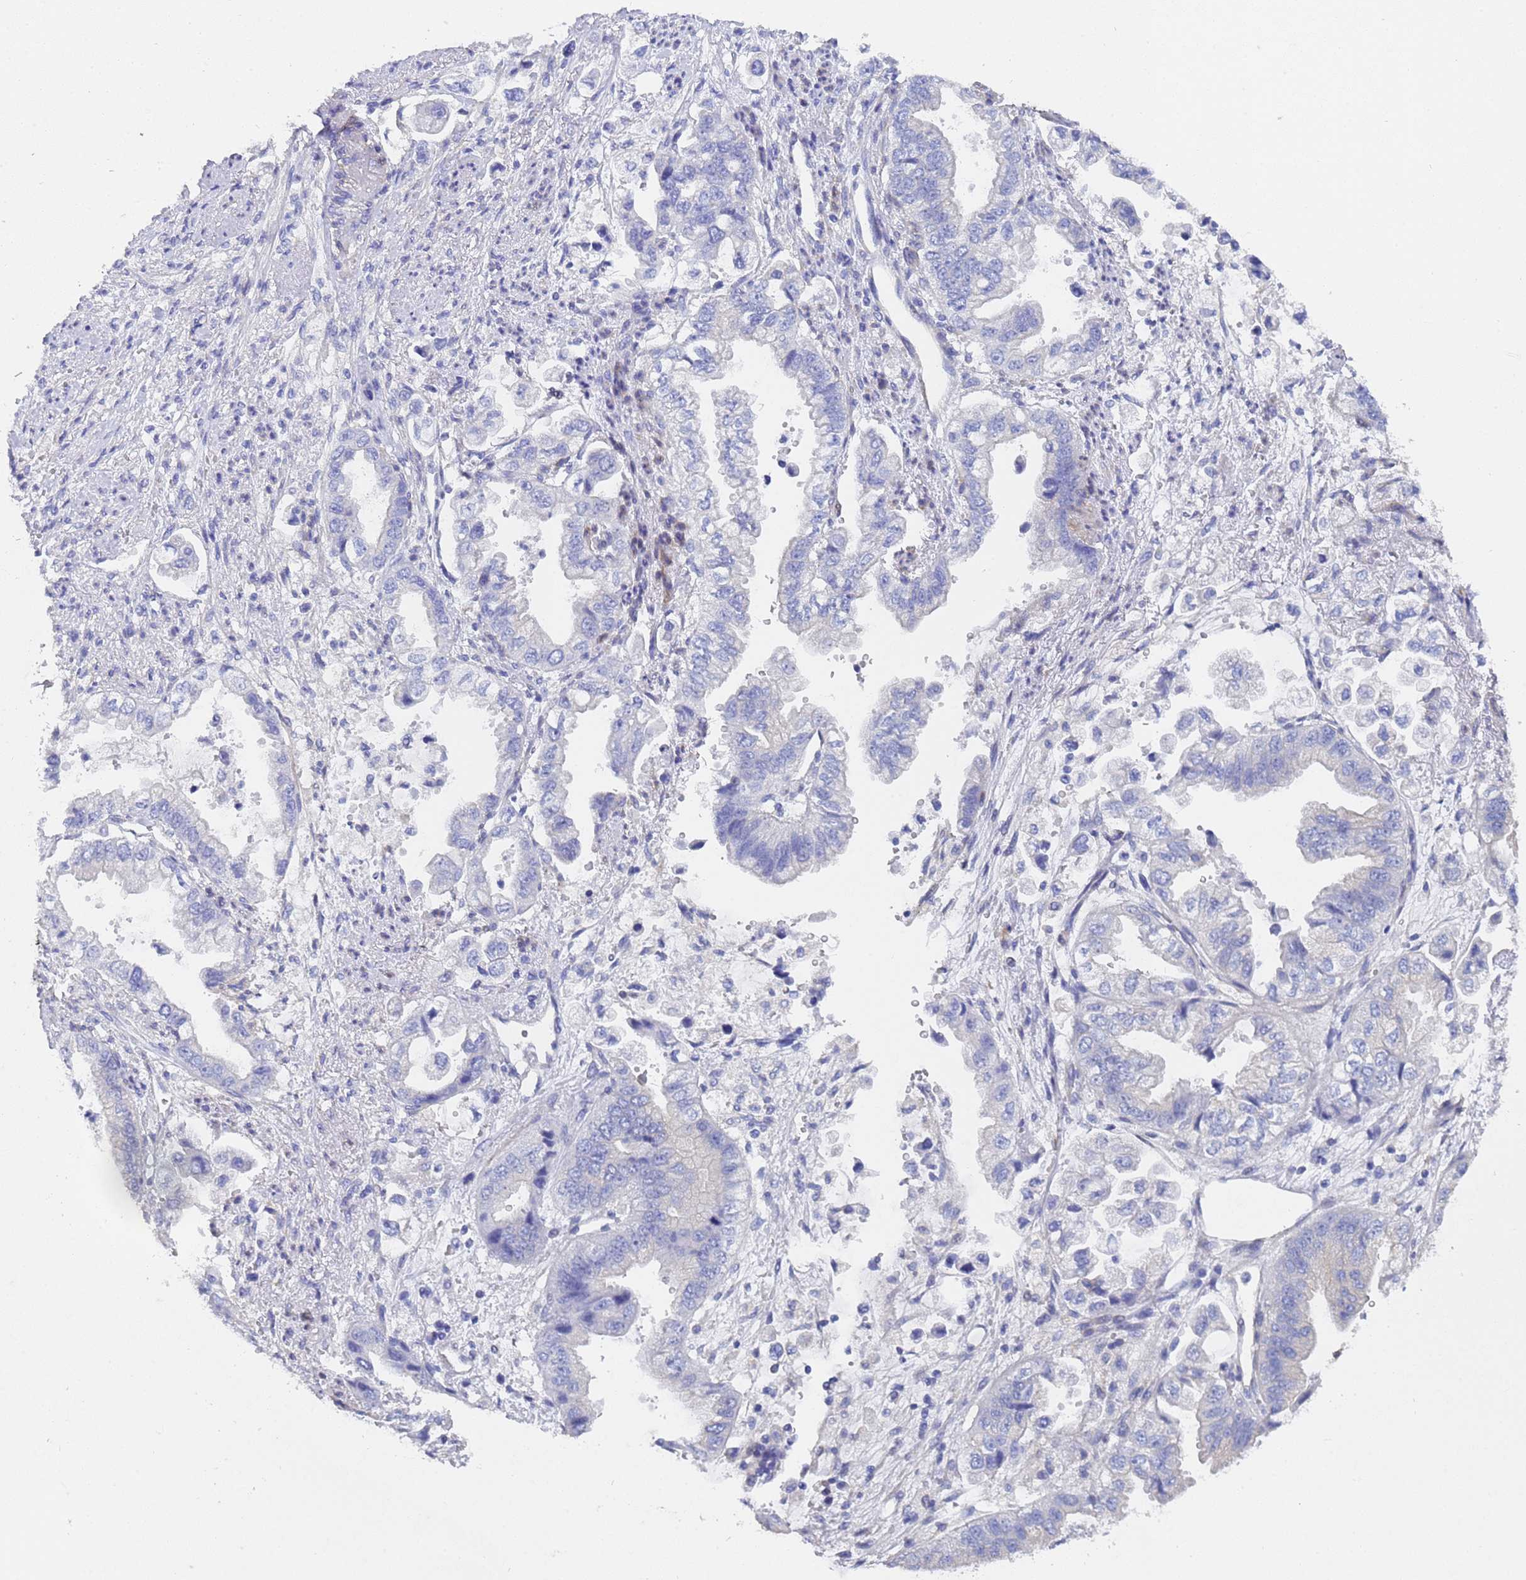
{"staining": {"intensity": "negative", "quantity": "none", "location": "none"}, "tissue": "stomach cancer", "cell_type": "Tumor cells", "image_type": "cancer", "snomed": [{"axis": "morphology", "description": "Adenocarcinoma, NOS"}, {"axis": "topography", "description": "Stomach"}], "caption": "Stomach cancer was stained to show a protein in brown. There is no significant expression in tumor cells.", "gene": "TUBB1", "patient": {"sex": "male", "age": 62}}